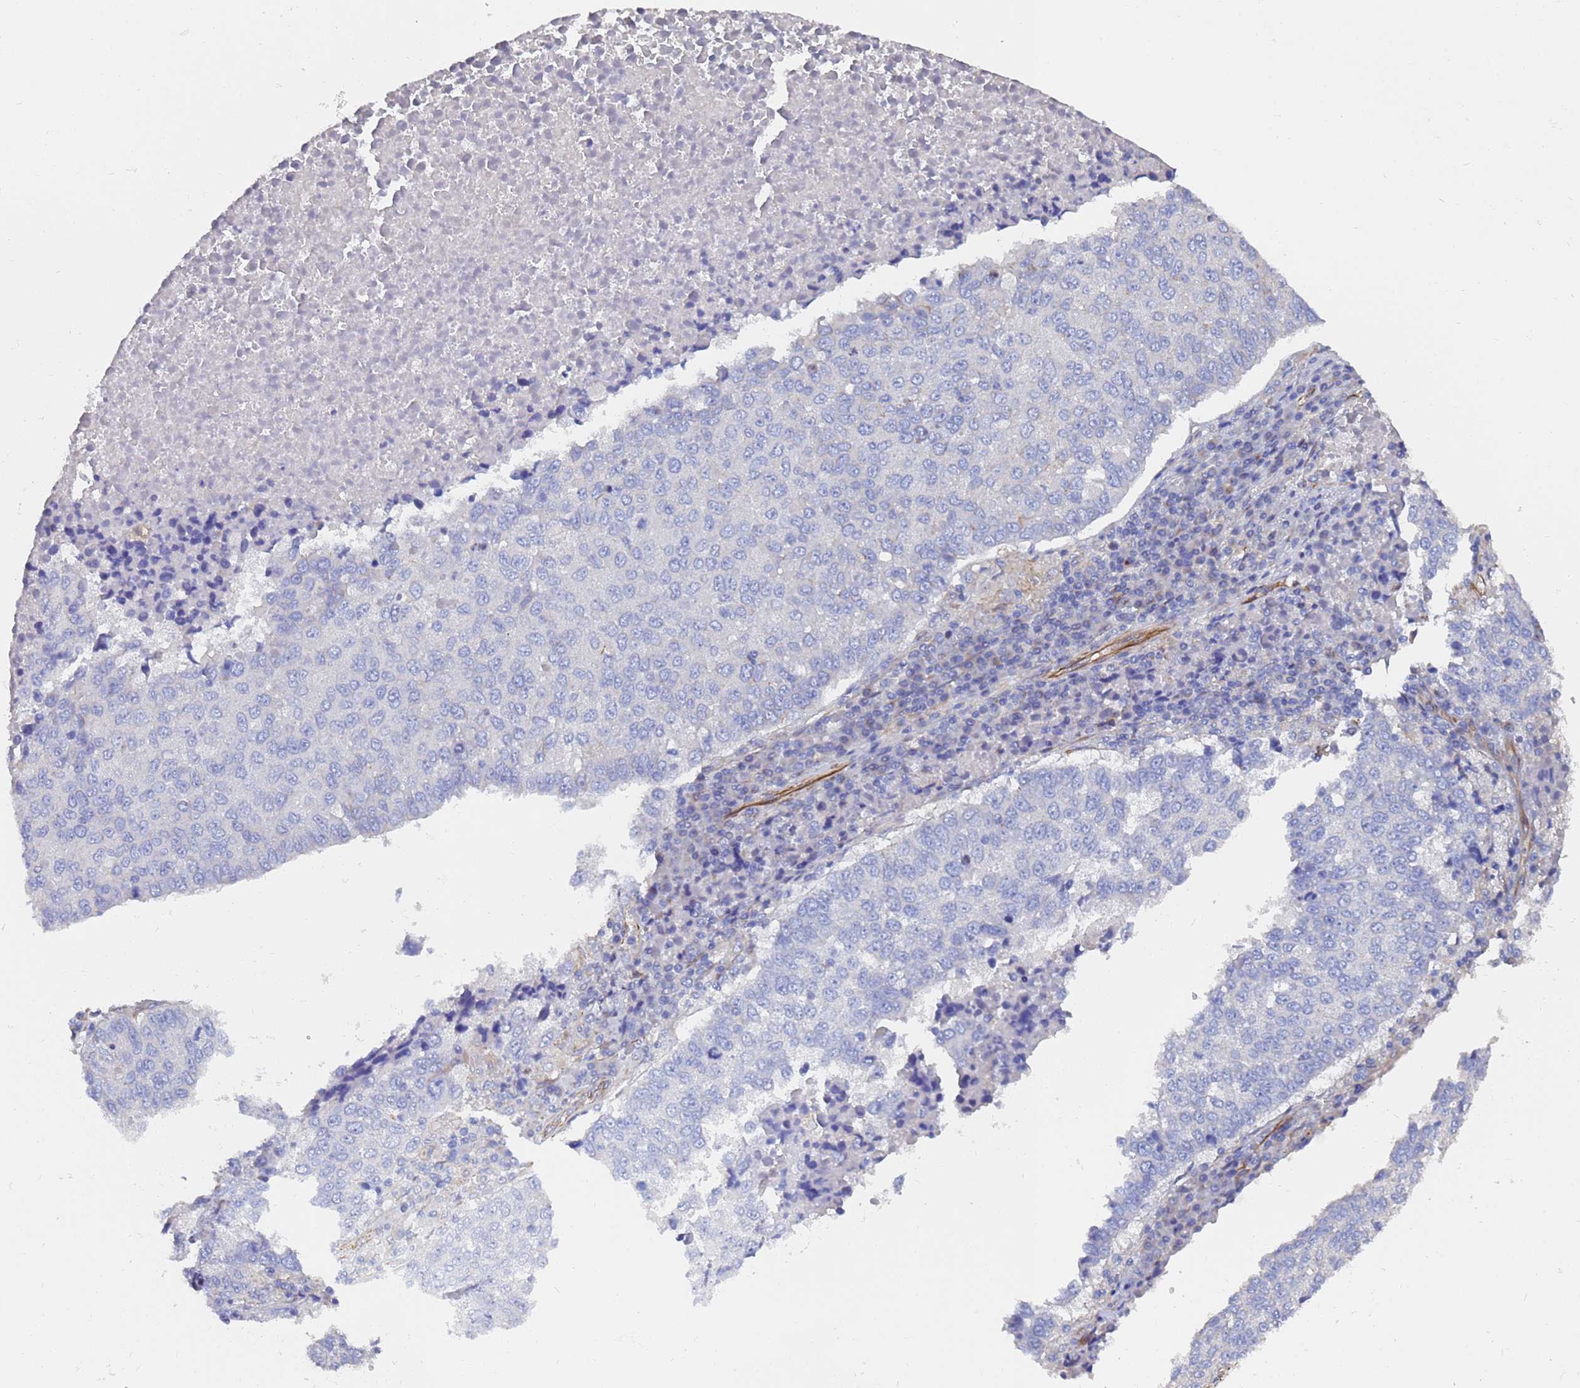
{"staining": {"intensity": "negative", "quantity": "none", "location": "none"}, "tissue": "lung cancer", "cell_type": "Tumor cells", "image_type": "cancer", "snomed": [{"axis": "morphology", "description": "Squamous cell carcinoma, NOS"}, {"axis": "topography", "description": "Lung"}], "caption": "Immunohistochemical staining of lung squamous cell carcinoma displays no significant staining in tumor cells.", "gene": "SYT13", "patient": {"sex": "male", "age": 73}}